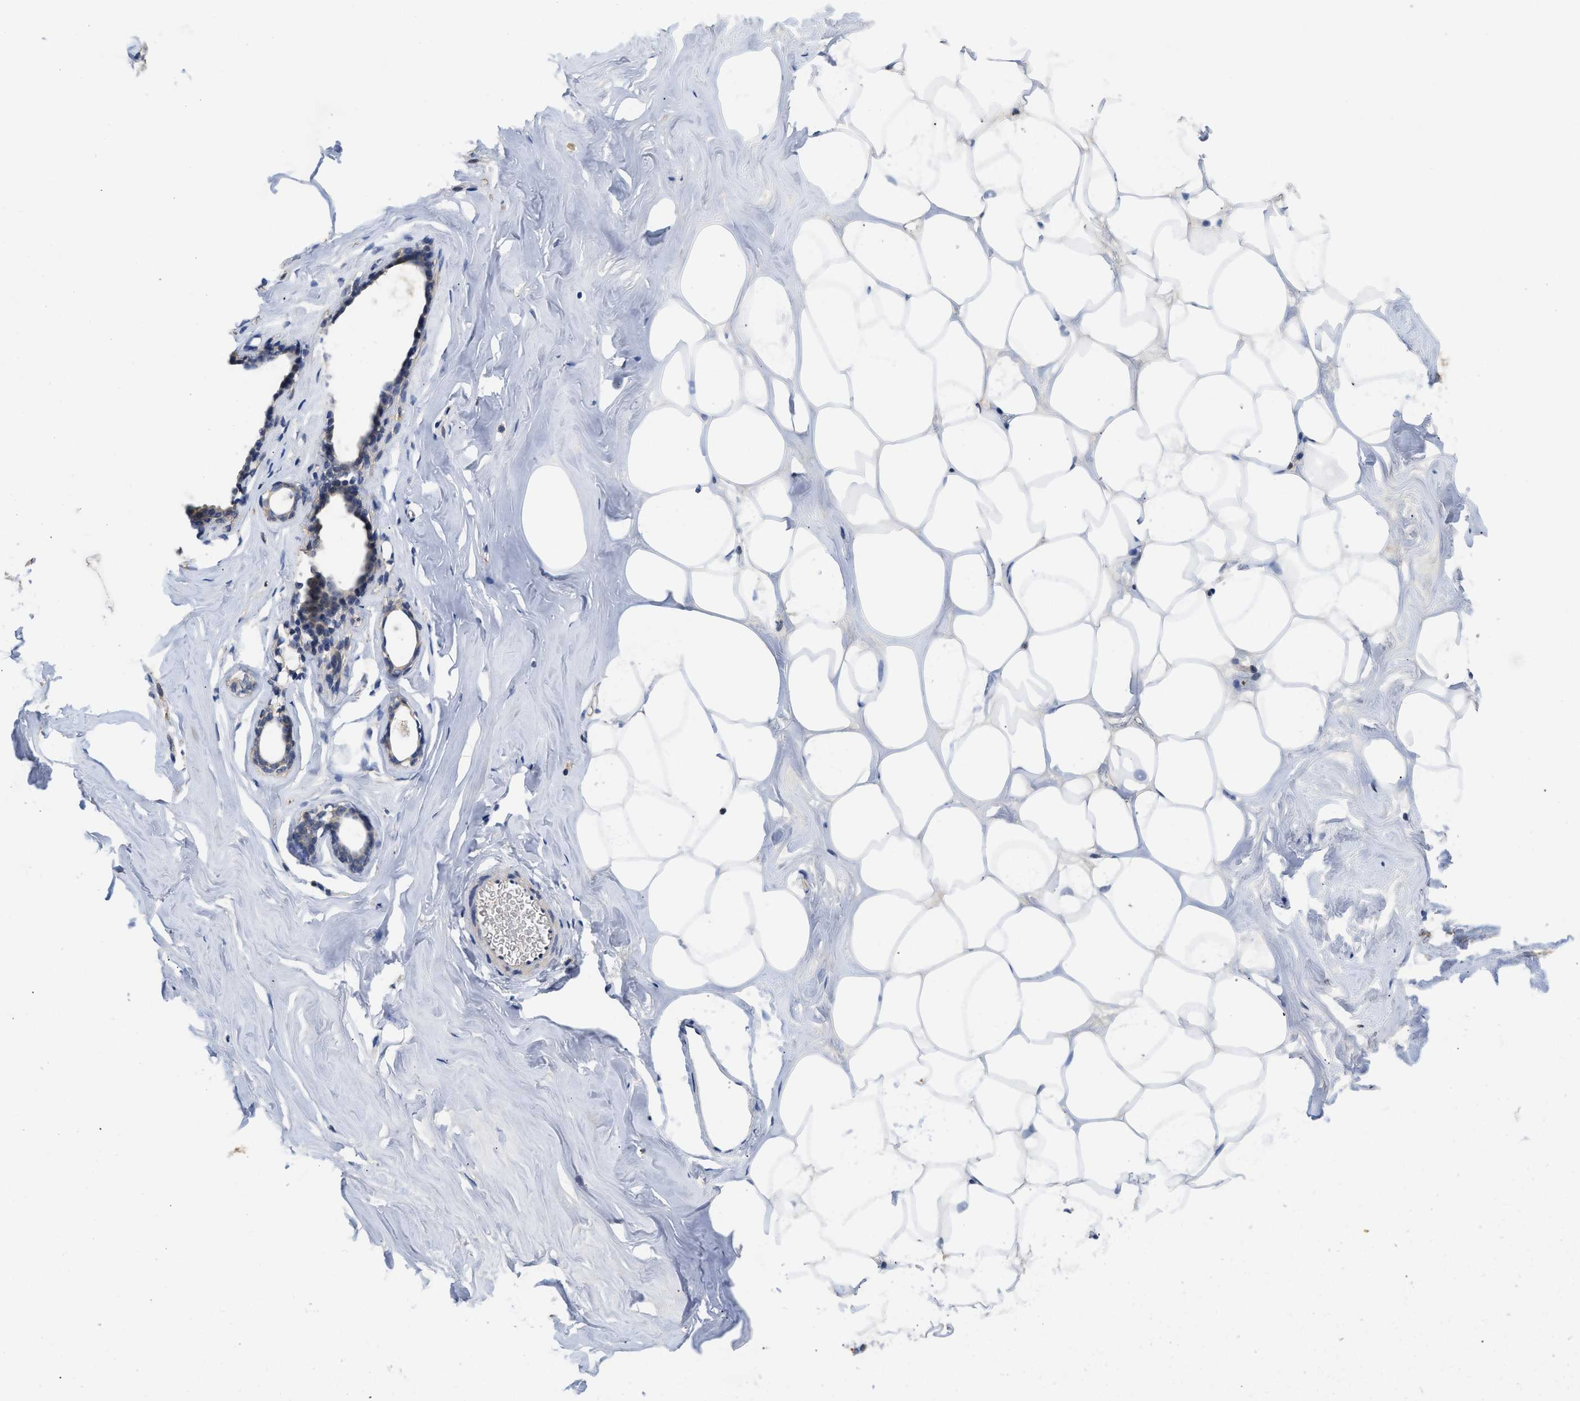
{"staining": {"intensity": "moderate", "quantity": ">75%", "location": "cytoplasmic/membranous"}, "tissue": "adipose tissue", "cell_type": "Adipocytes", "image_type": "normal", "snomed": [{"axis": "morphology", "description": "Normal tissue, NOS"}, {"axis": "morphology", "description": "Fibrosis, NOS"}, {"axis": "topography", "description": "Breast"}, {"axis": "topography", "description": "Adipose tissue"}], "caption": "Immunohistochemistry (IHC) (DAB) staining of unremarkable human adipose tissue shows moderate cytoplasmic/membranous protein expression in approximately >75% of adipocytes.", "gene": "RNF216", "patient": {"sex": "female", "age": 39}}